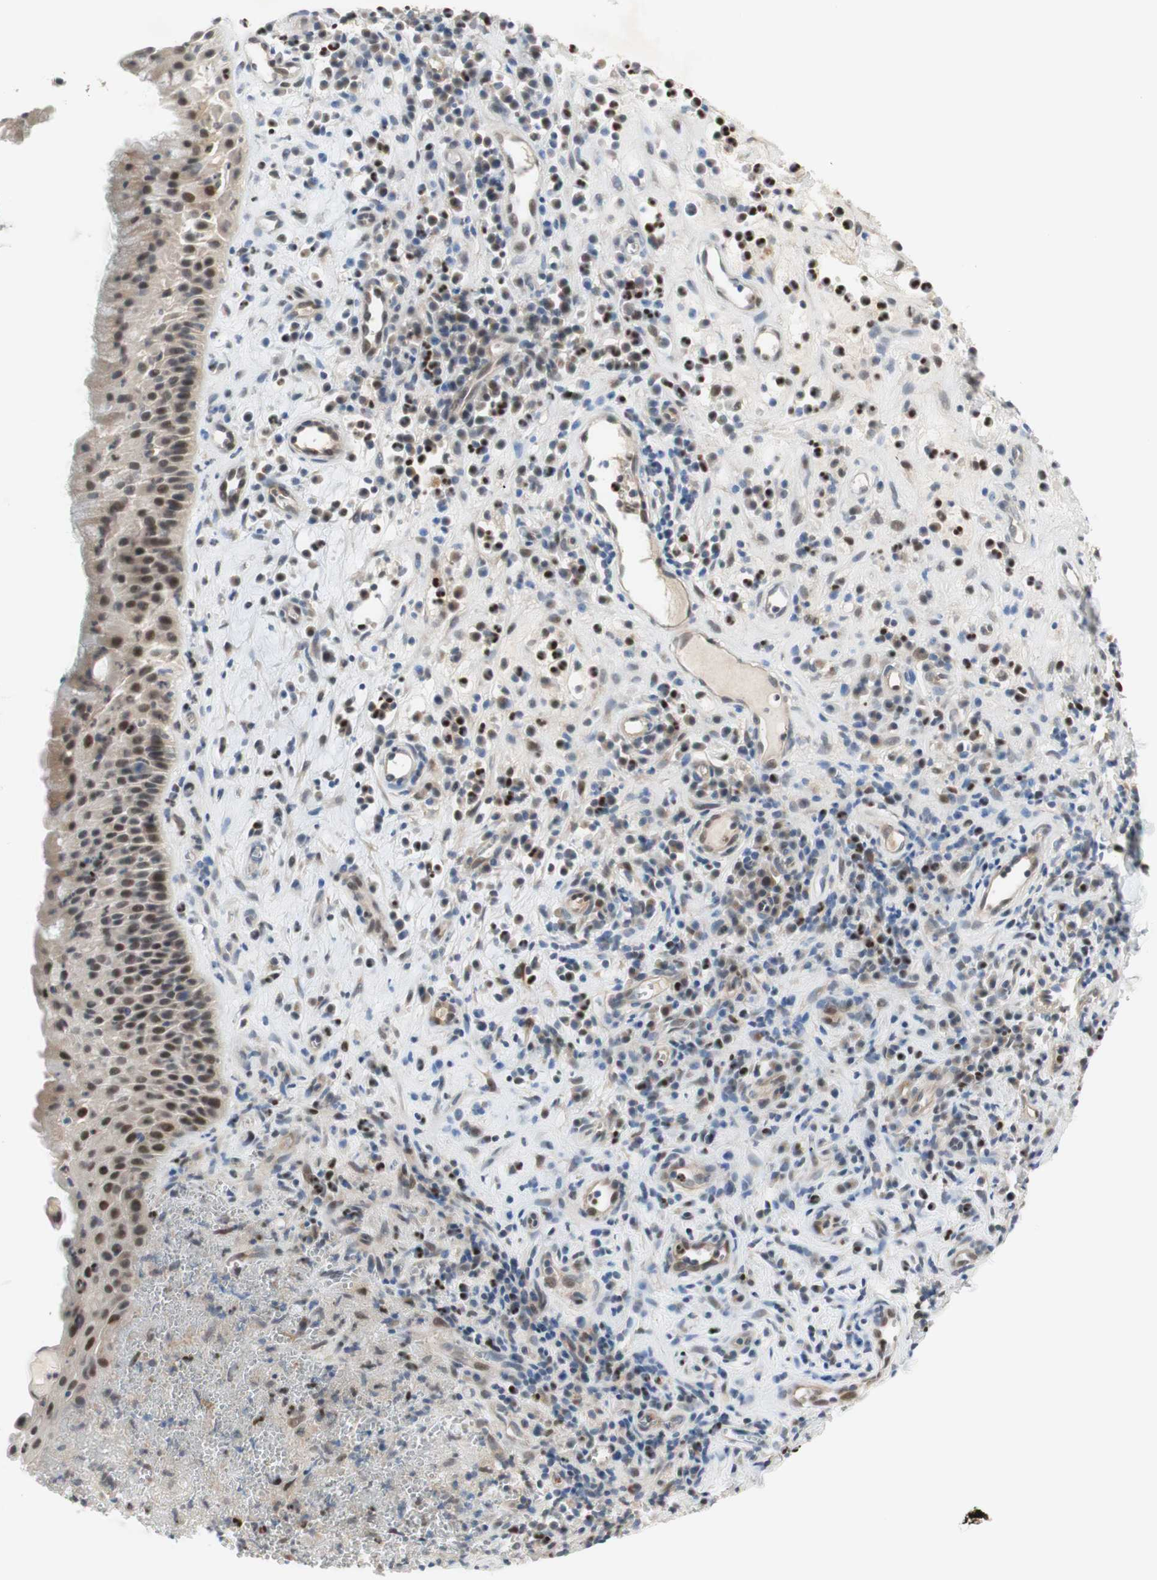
{"staining": {"intensity": "moderate", "quantity": "25%-75%", "location": "cytoplasmic/membranous,nuclear"}, "tissue": "nasopharynx", "cell_type": "Respiratory epithelial cells", "image_type": "normal", "snomed": [{"axis": "morphology", "description": "Normal tissue, NOS"}, {"axis": "topography", "description": "Nasopharynx"}], "caption": "An immunohistochemistry micrograph of benign tissue is shown. Protein staining in brown shows moderate cytoplasmic/membranous,nuclear positivity in nasopharynx within respiratory epithelial cells. The protein of interest is shown in brown color, while the nuclei are stained blue.", "gene": "RFNG", "patient": {"sex": "female", "age": 51}}